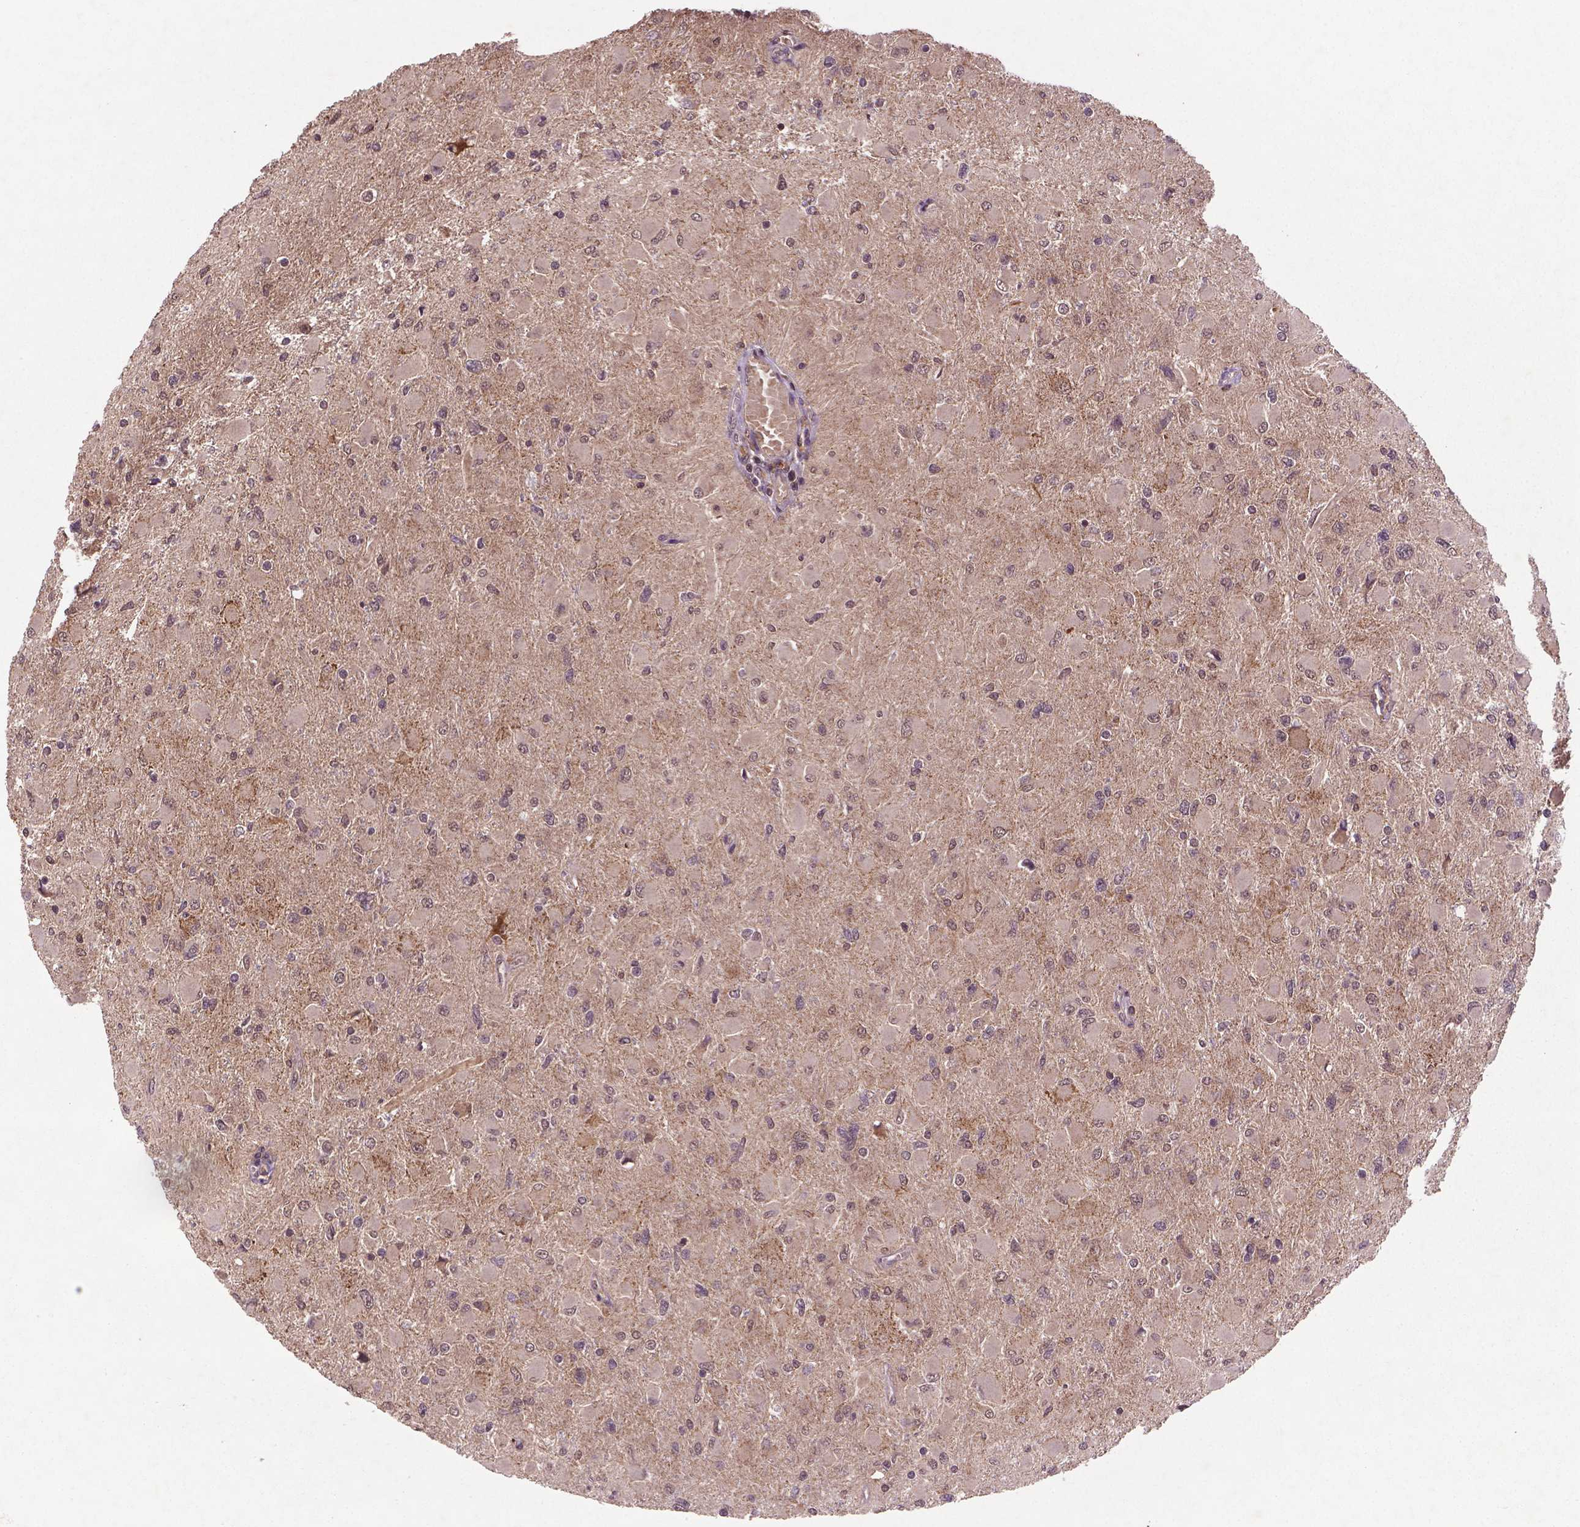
{"staining": {"intensity": "negative", "quantity": "none", "location": "none"}, "tissue": "glioma", "cell_type": "Tumor cells", "image_type": "cancer", "snomed": [{"axis": "morphology", "description": "Glioma, malignant, High grade"}, {"axis": "topography", "description": "Cerebral cortex"}], "caption": "Micrograph shows no protein expression in tumor cells of high-grade glioma (malignant) tissue.", "gene": "NIPAL2", "patient": {"sex": "female", "age": 36}}